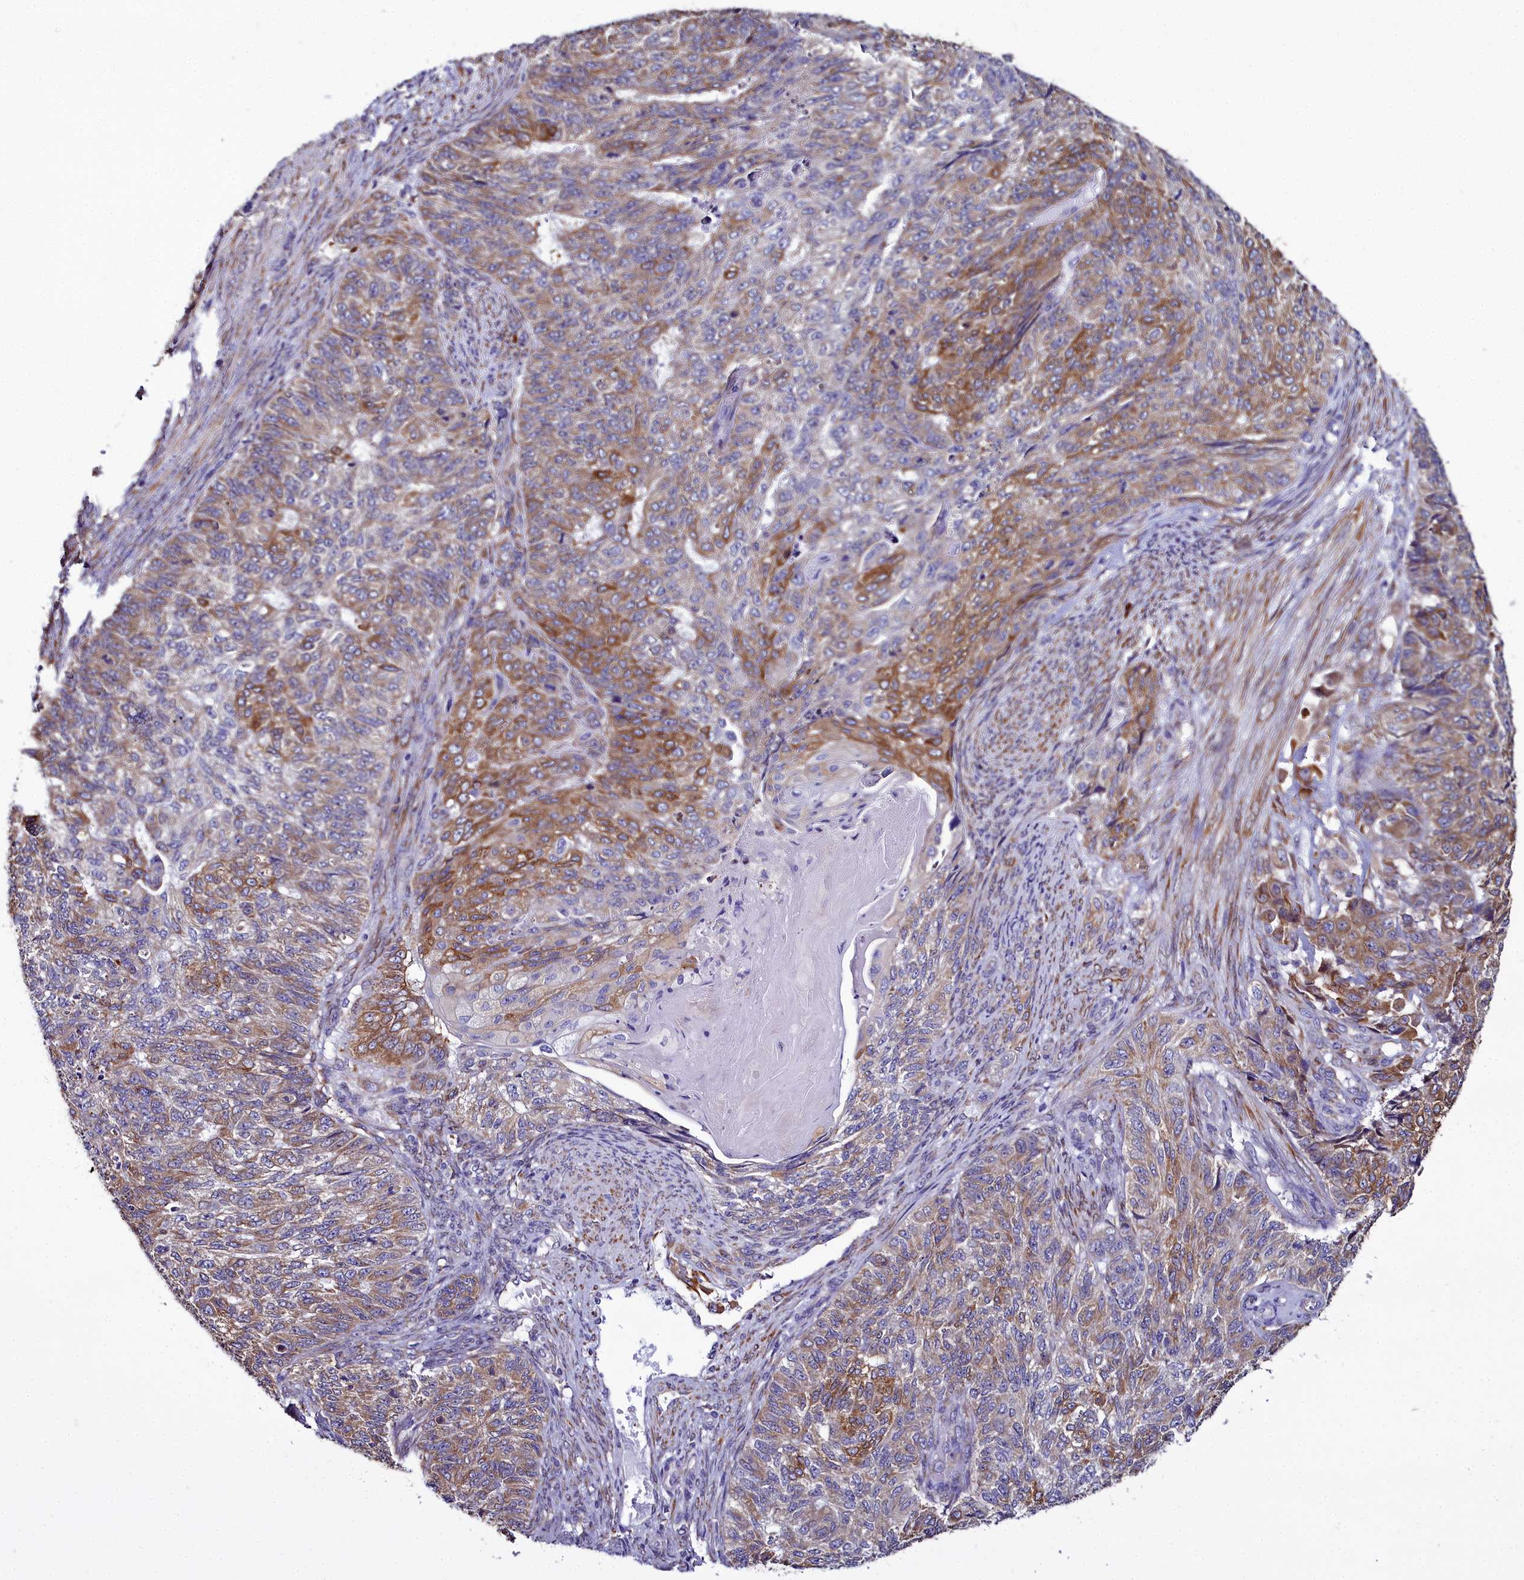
{"staining": {"intensity": "moderate", "quantity": ">75%", "location": "cytoplasmic/membranous"}, "tissue": "endometrial cancer", "cell_type": "Tumor cells", "image_type": "cancer", "snomed": [{"axis": "morphology", "description": "Adenocarcinoma, NOS"}, {"axis": "topography", "description": "Endometrium"}], "caption": "Protein analysis of endometrial cancer (adenocarcinoma) tissue reveals moderate cytoplasmic/membranous positivity in approximately >75% of tumor cells.", "gene": "TXNDC5", "patient": {"sex": "female", "age": 32}}